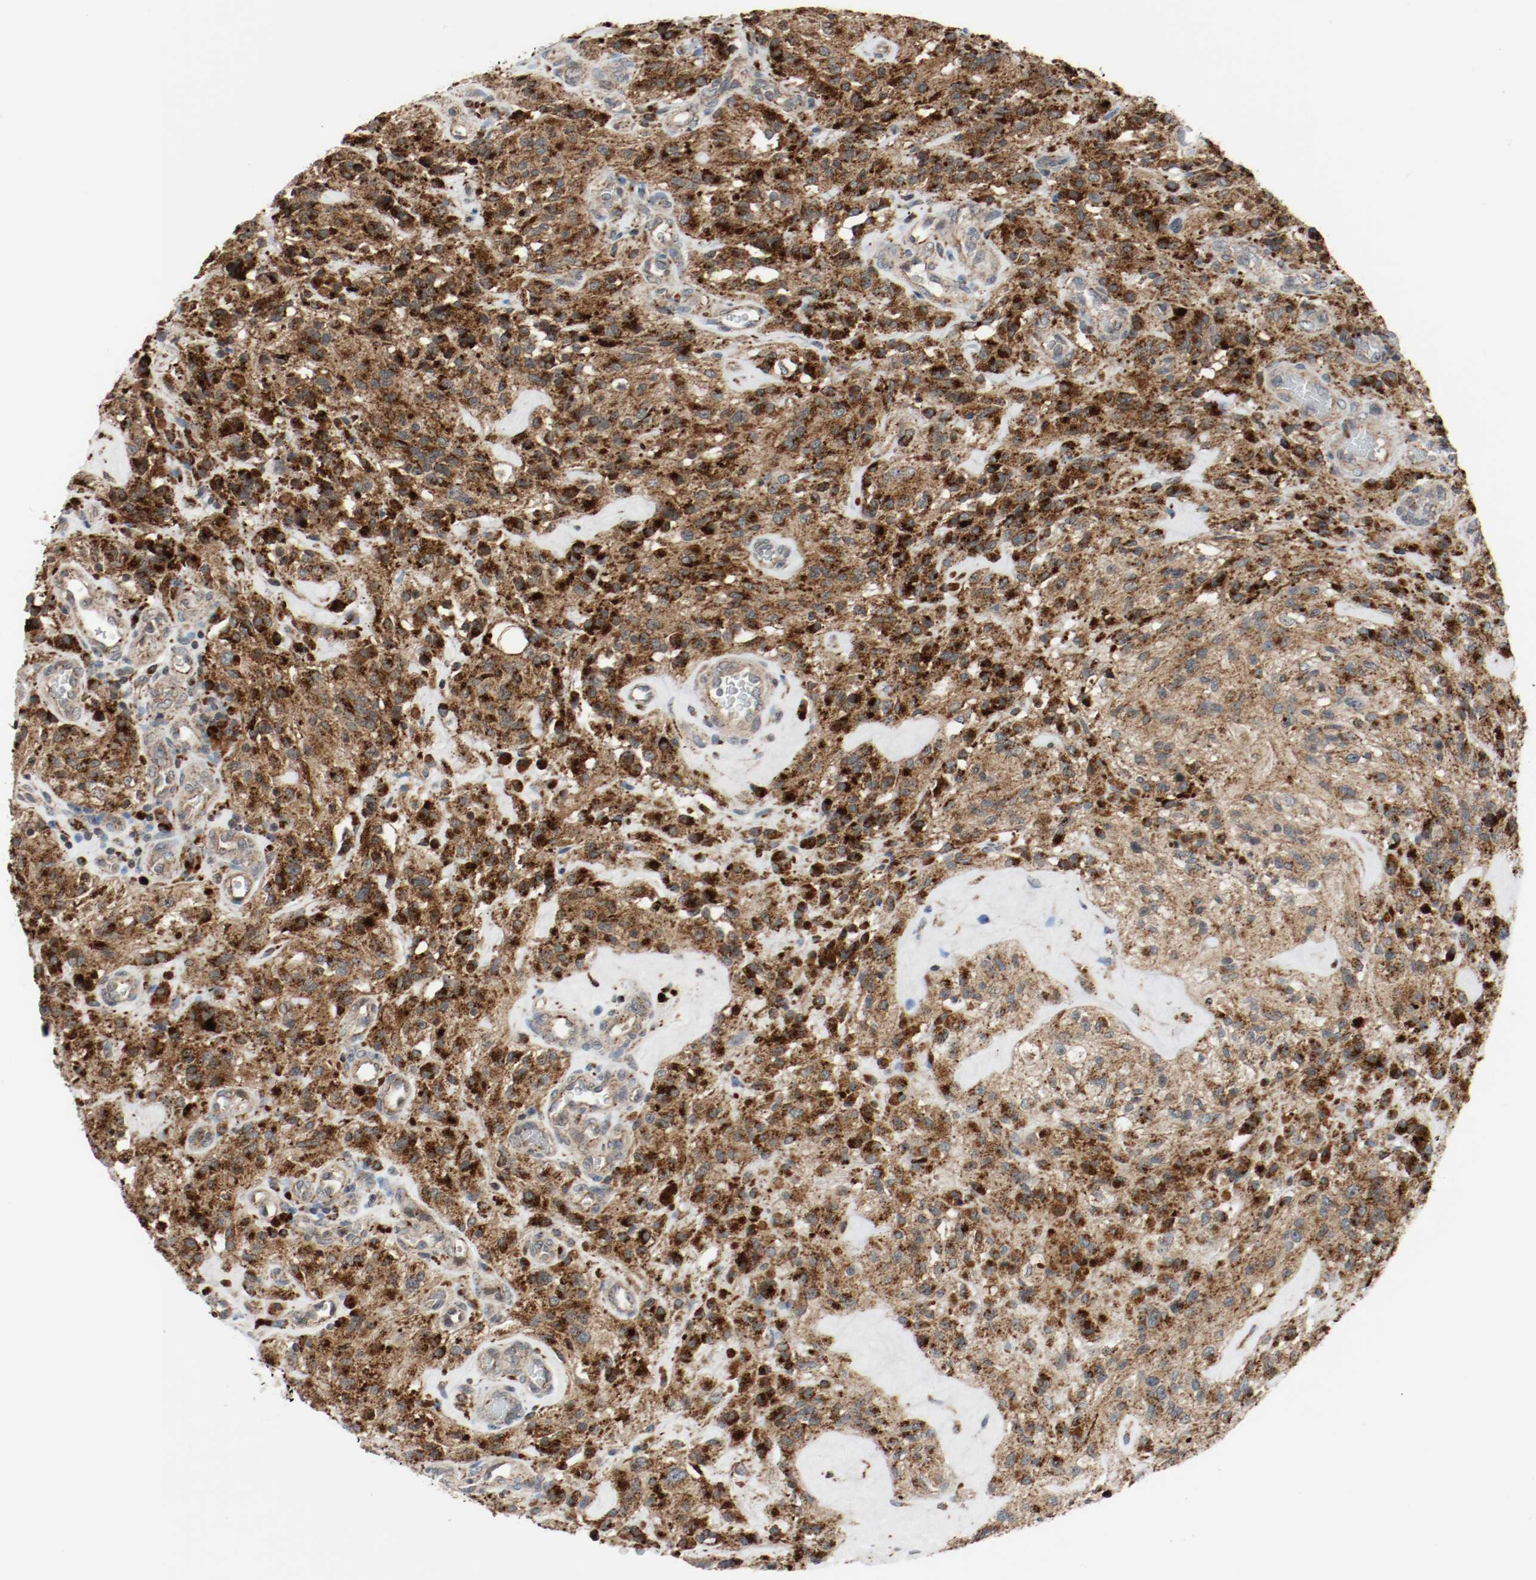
{"staining": {"intensity": "strong", "quantity": ">75%", "location": "cytoplasmic/membranous"}, "tissue": "glioma", "cell_type": "Tumor cells", "image_type": "cancer", "snomed": [{"axis": "morphology", "description": "Normal tissue, NOS"}, {"axis": "morphology", "description": "Glioma, malignant, High grade"}, {"axis": "topography", "description": "Cerebral cortex"}], "caption": "Protein staining of malignant glioma (high-grade) tissue demonstrates strong cytoplasmic/membranous staining in approximately >75% of tumor cells. The staining is performed using DAB (3,3'-diaminobenzidine) brown chromogen to label protein expression. The nuclei are counter-stained blue using hematoxylin.", "gene": "LAMP2", "patient": {"sex": "male", "age": 56}}